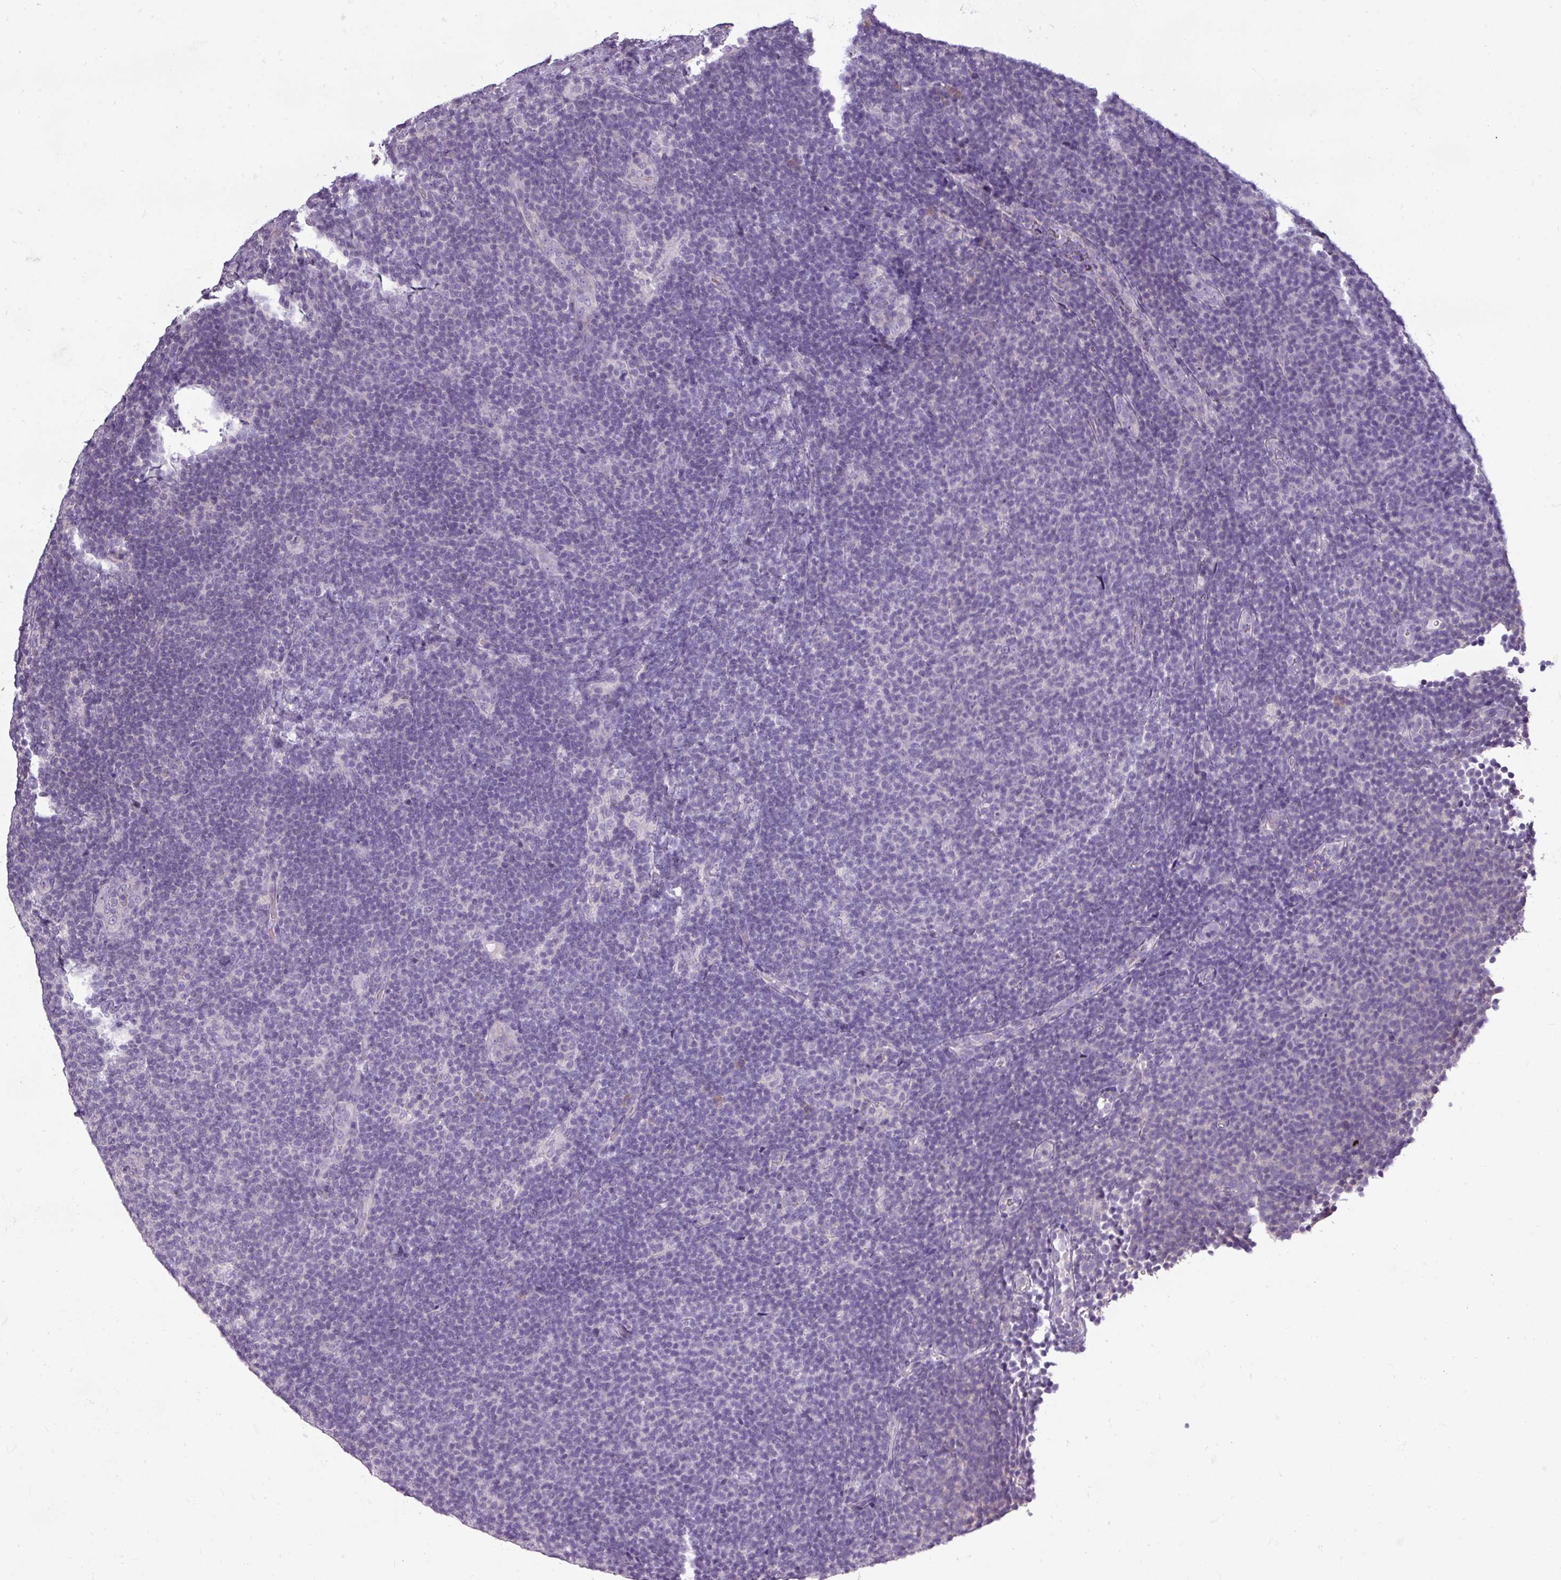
{"staining": {"intensity": "negative", "quantity": "none", "location": "none"}, "tissue": "lymphoma", "cell_type": "Tumor cells", "image_type": "cancer", "snomed": [{"axis": "morphology", "description": "Malignant lymphoma, non-Hodgkin's type, Low grade"}, {"axis": "topography", "description": "Lymph node"}], "caption": "Tumor cells are negative for brown protein staining in low-grade malignant lymphoma, non-Hodgkin's type. (Brightfield microscopy of DAB IHC at high magnification).", "gene": "DNAAF9", "patient": {"sex": "male", "age": 66}}